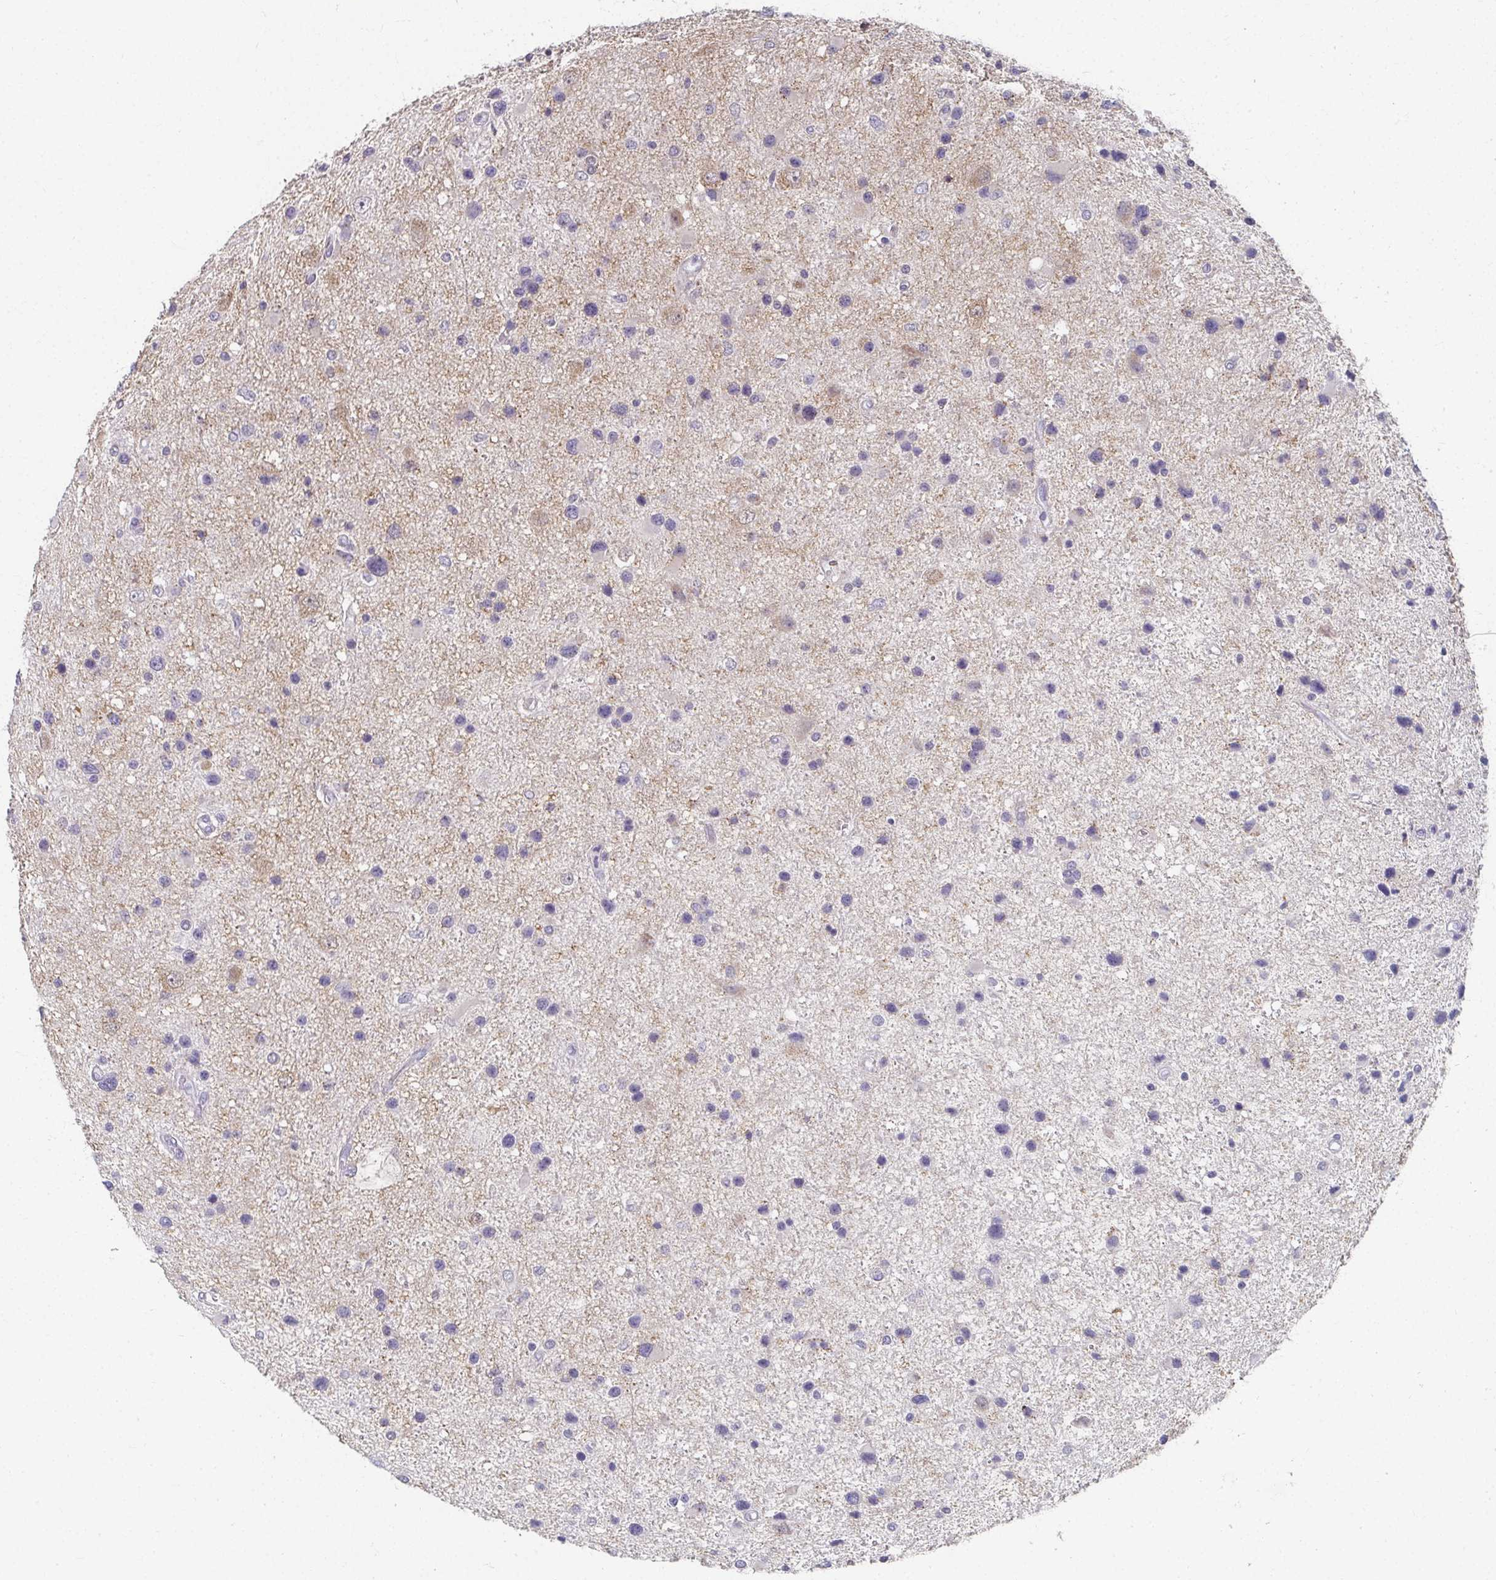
{"staining": {"intensity": "negative", "quantity": "none", "location": "none"}, "tissue": "glioma", "cell_type": "Tumor cells", "image_type": "cancer", "snomed": [{"axis": "morphology", "description": "Glioma, malignant, Low grade"}, {"axis": "topography", "description": "Brain"}], "caption": "IHC photomicrograph of human glioma stained for a protein (brown), which demonstrates no staining in tumor cells. (Stains: DAB (3,3'-diaminobenzidine) IHC with hematoxylin counter stain, Microscopy: brightfield microscopy at high magnification).", "gene": "CAMKV", "patient": {"sex": "female", "age": 32}}